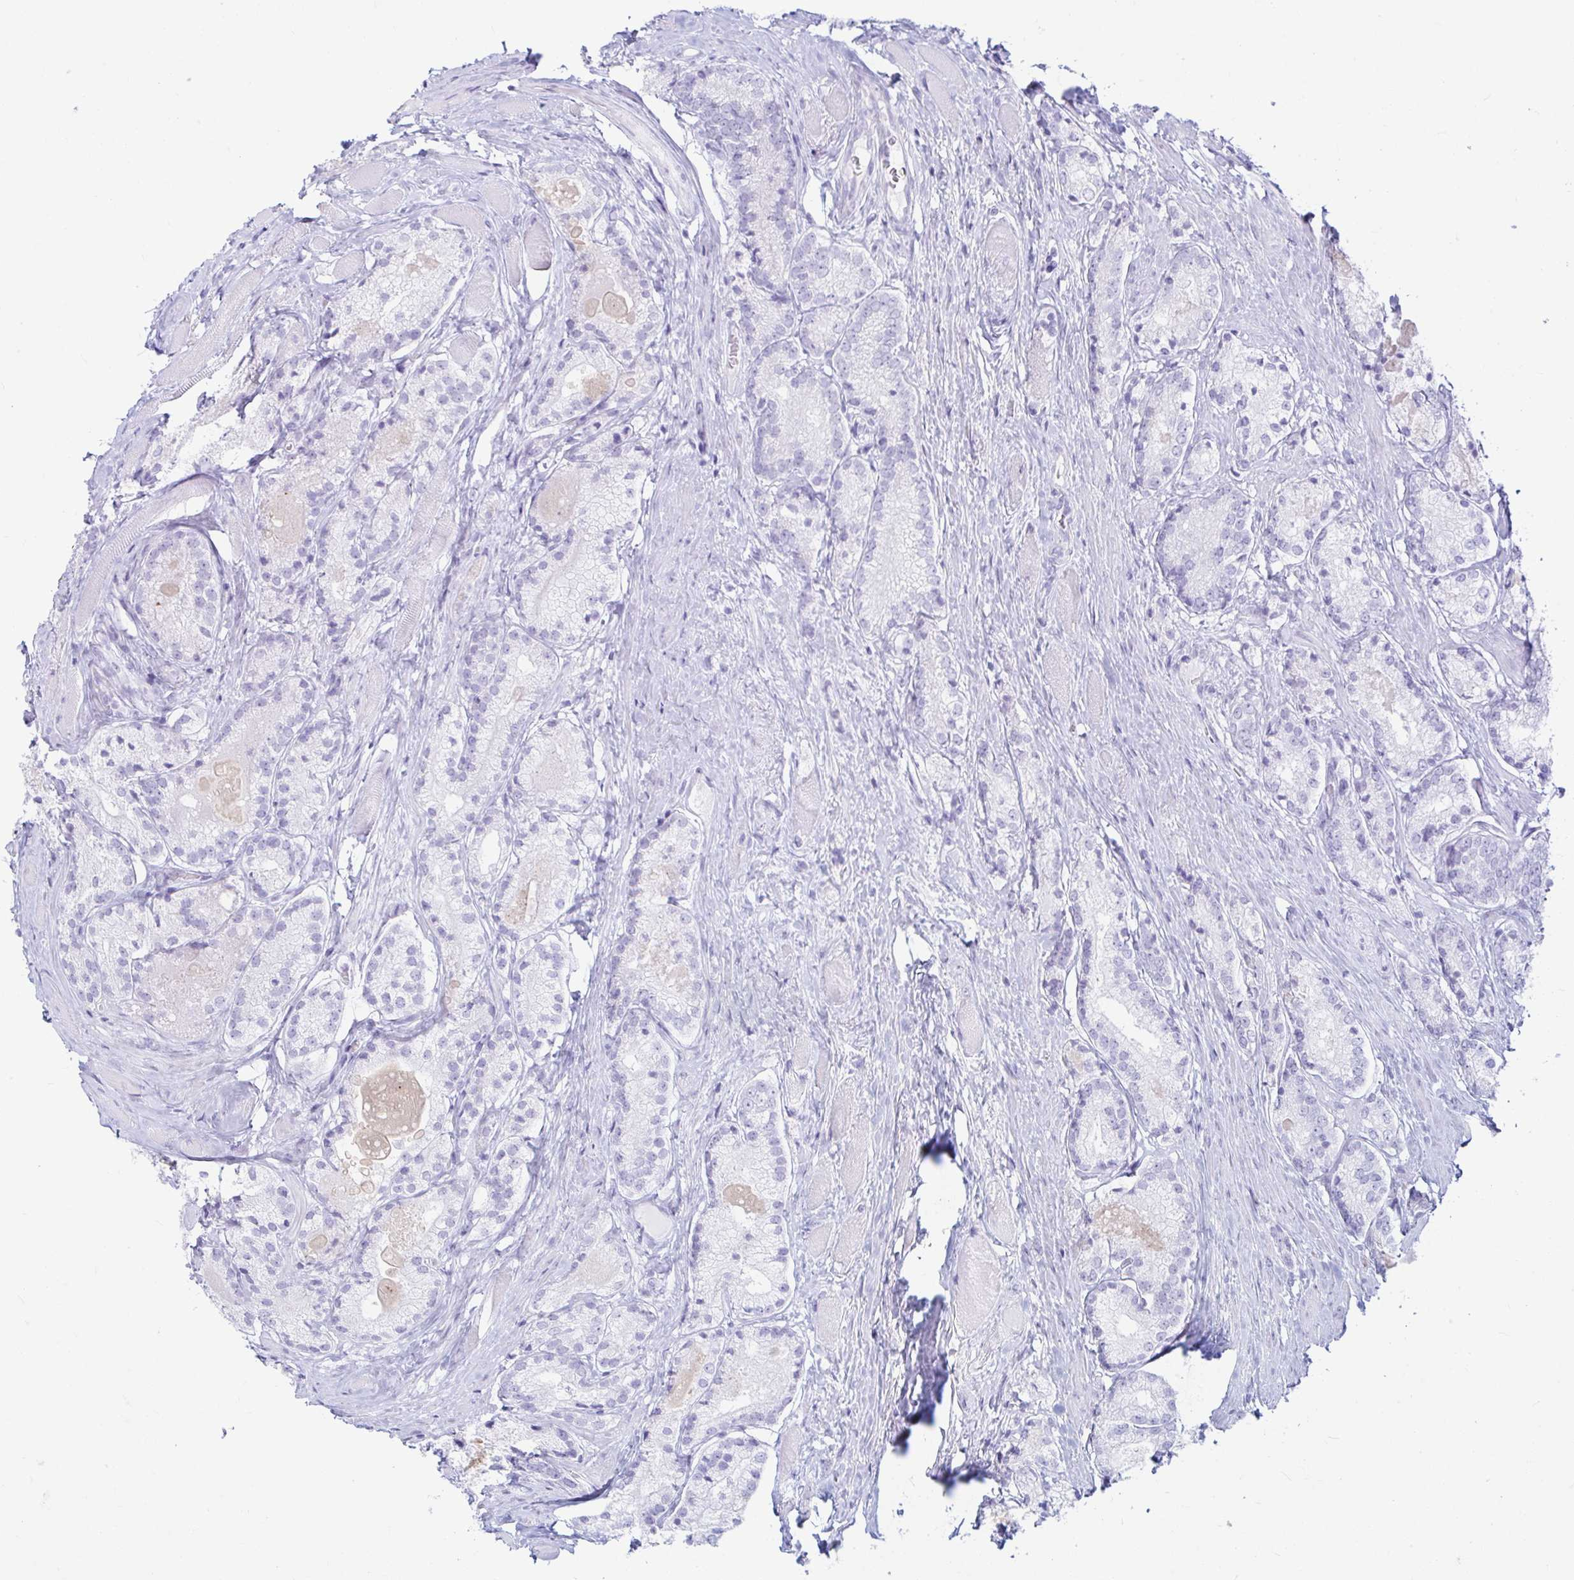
{"staining": {"intensity": "negative", "quantity": "none", "location": "none"}, "tissue": "prostate cancer", "cell_type": "Tumor cells", "image_type": "cancer", "snomed": [{"axis": "morphology", "description": "Adenocarcinoma, NOS"}, {"axis": "morphology", "description": "Adenocarcinoma, Low grade"}, {"axis": "topography", "description": "Prostate"}], "caption": "Adenocarcinoma (prostate) stained for a protein using immunohistochemistry demonstrates no positivity tumor cells.", "gene": "ERICH6", "patient": {"sex": "male", "age": 68}}